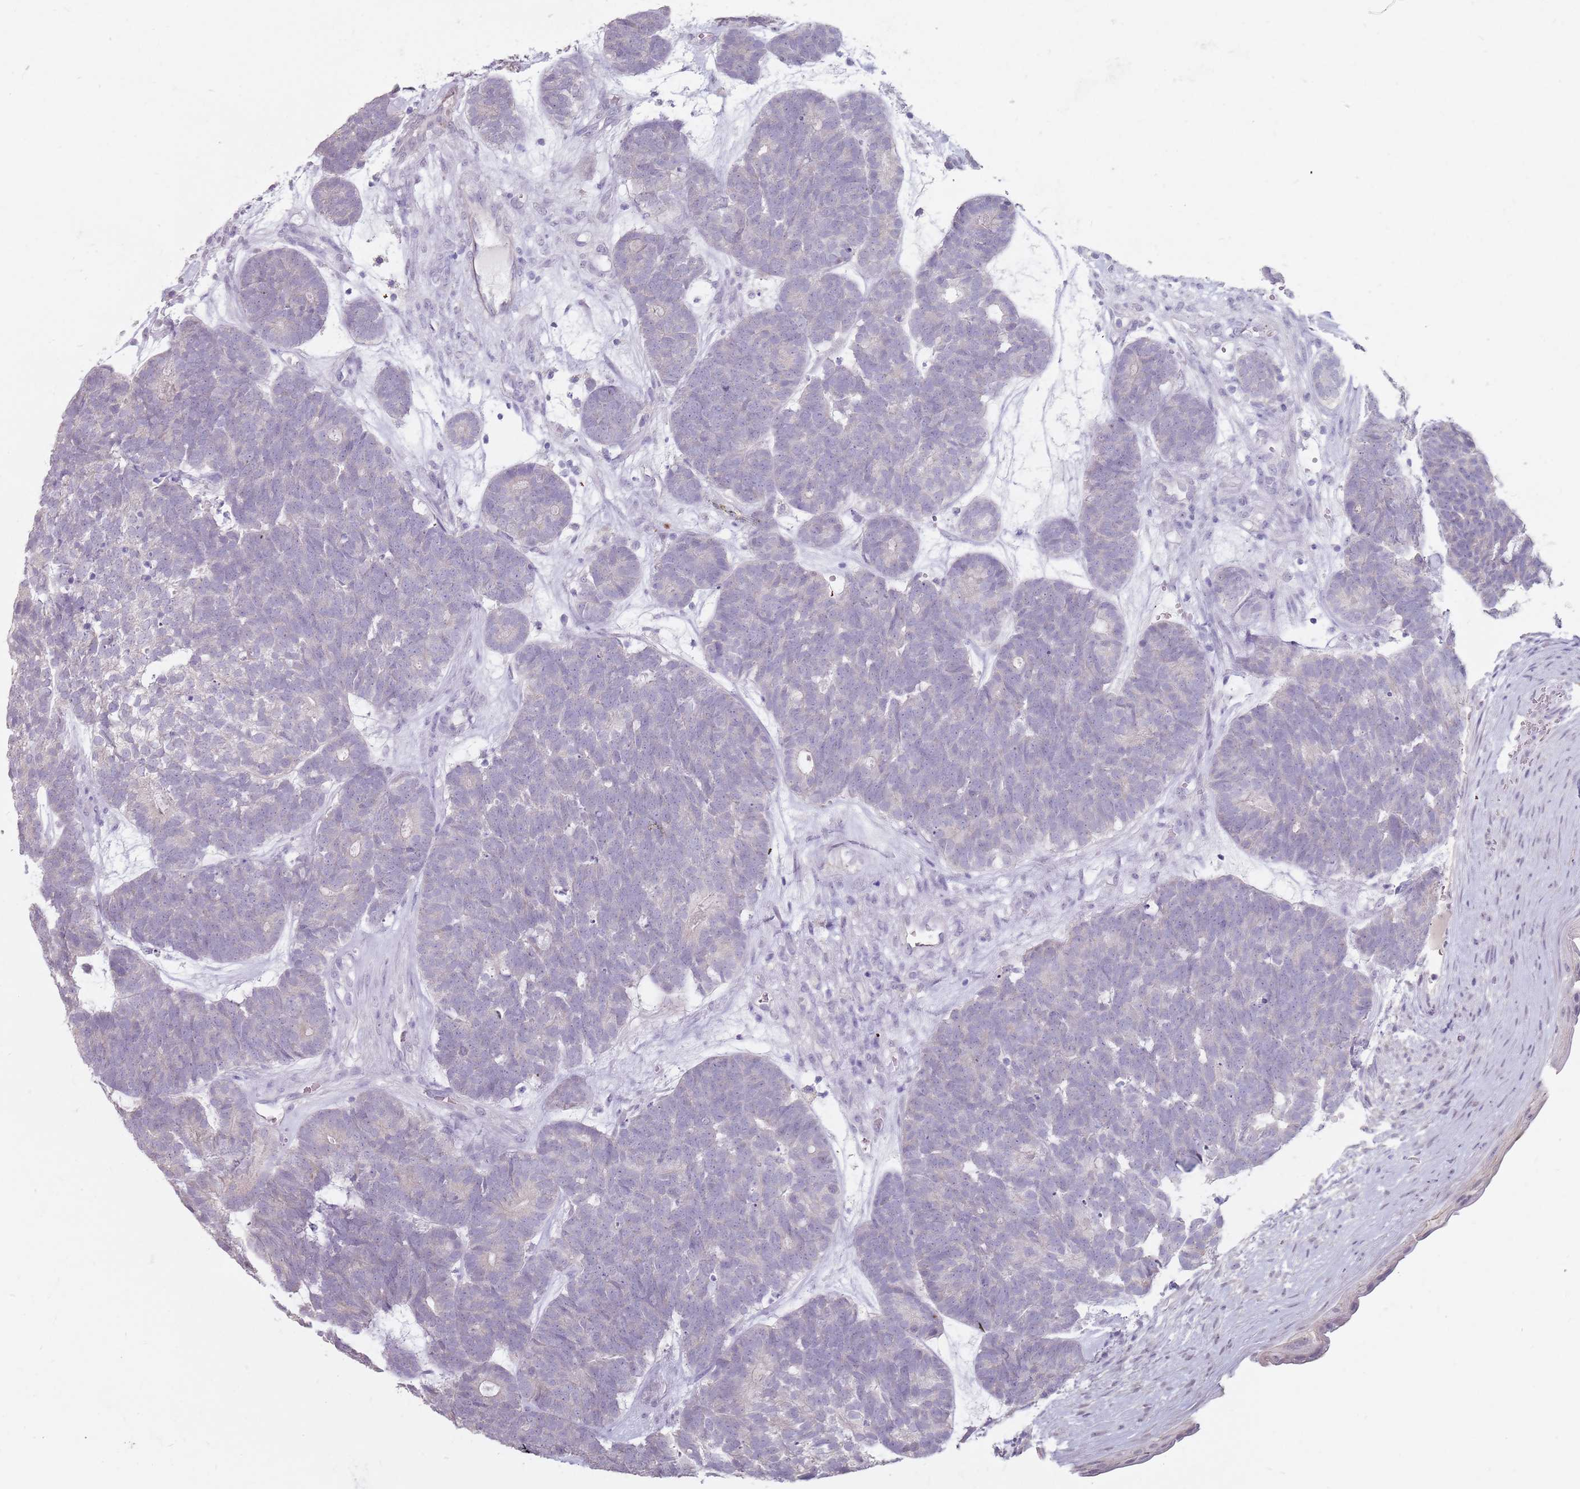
{"staining": {"intensity": "negative", "quantity": "none", "location": "none"}, "tissue": "head and neck cancer", "cell_type": "Tumor cells", "image_type": "cancer", "snomed": [{"axis": "morphology", "description": "Adenocarcinoma, NOS"}, {"axis": "topography", "description": "Head-Neck"}], "caption": "This micrograph is of head and neck adenocarcinoma stained with immunohistochemistry to label a protein in brown with the nuclei are counter-stained blue. There is no expression in tumor cells.", "gene": "STYK1", "patient": {"sex": "female", "age": 81}}